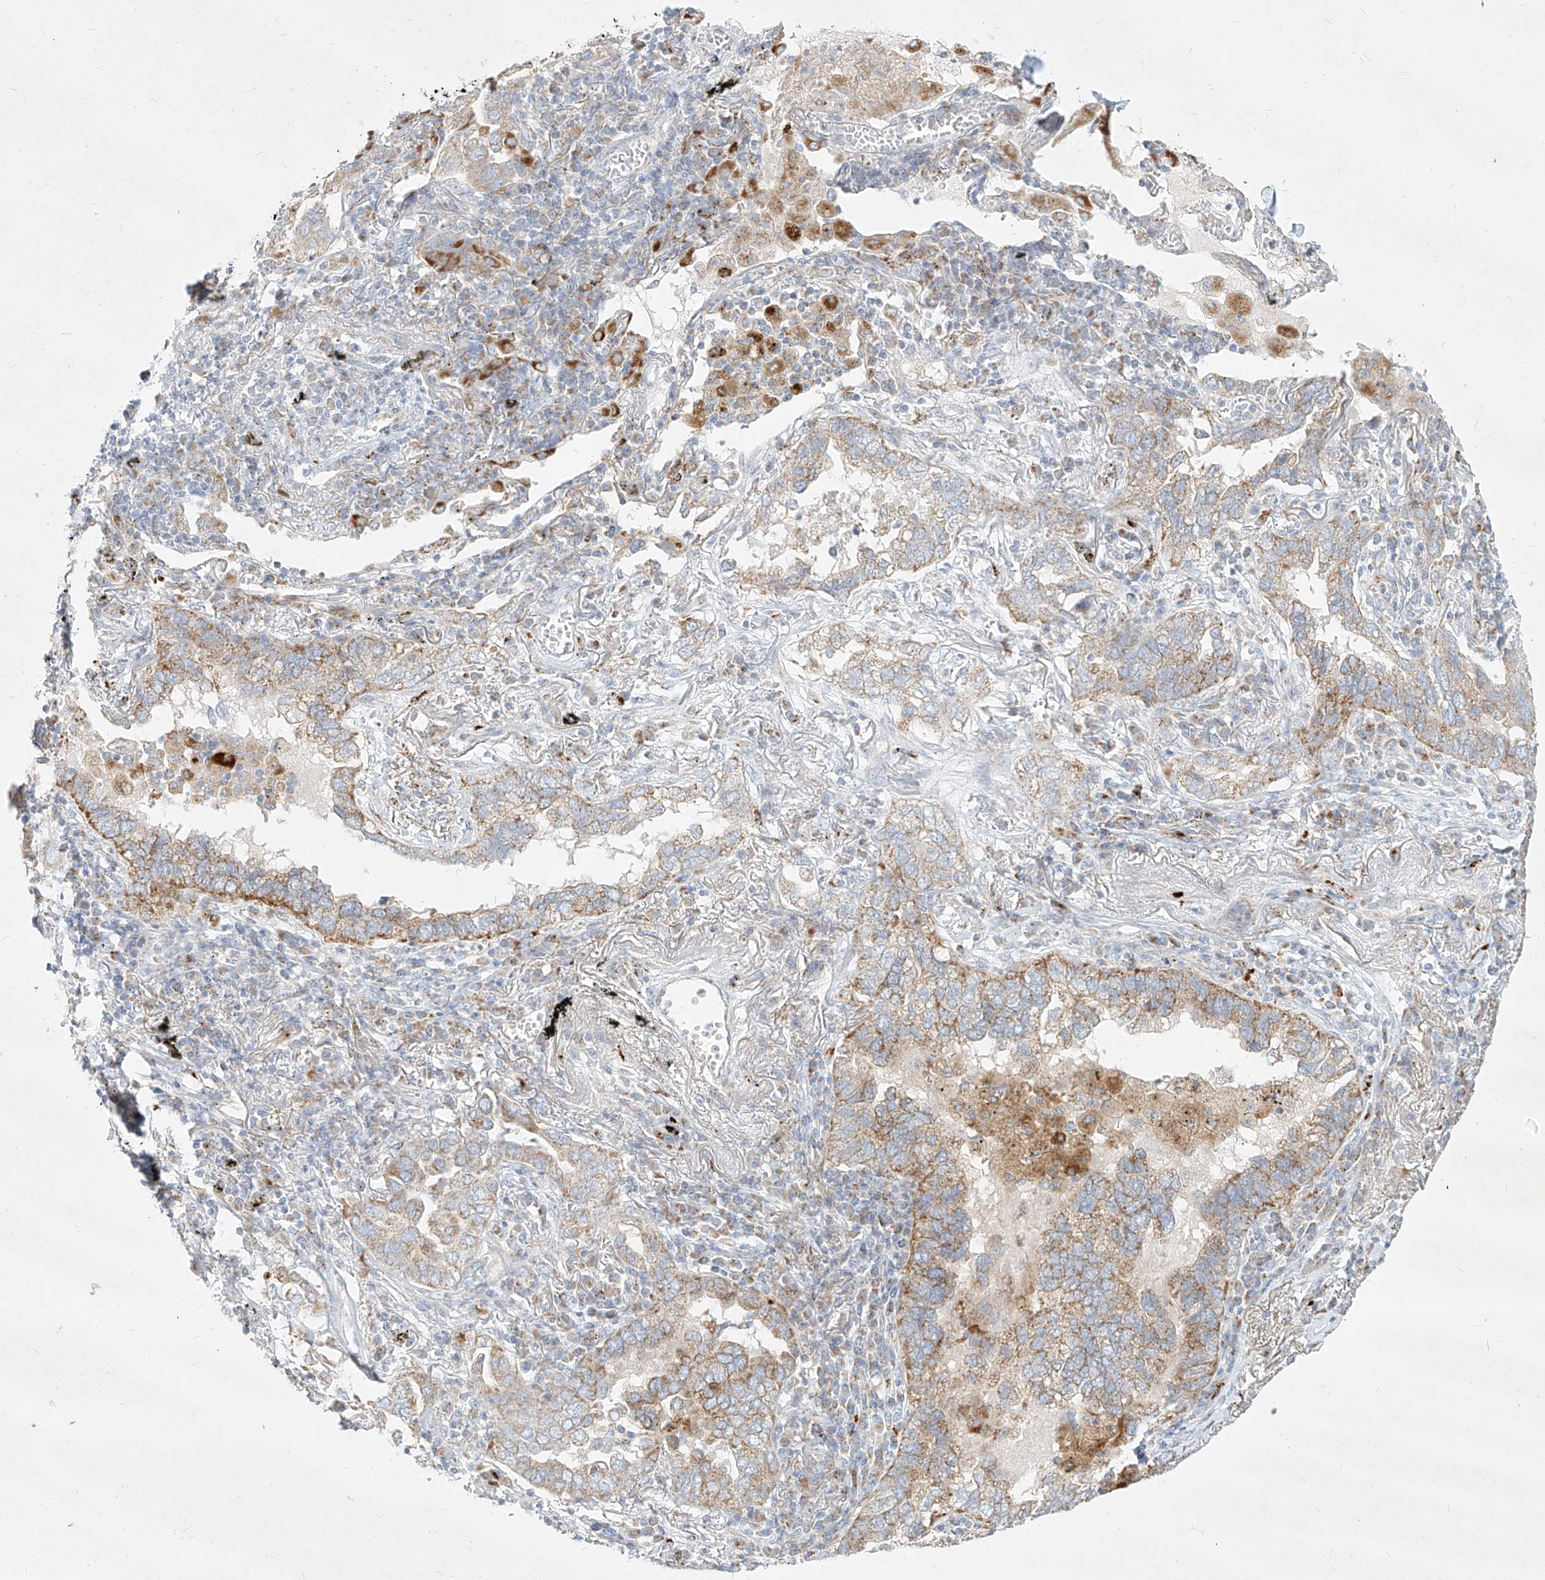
{"staining": {"intensity": "moderate", "quantity": "25%-75%", "location": "cytoplasmic/membranous"}, "tissue": "lung cancer", "cell_type": "Tumor cells", "image_type": "cancer", "snomed": [{"axis": "morphology", "description": "Adenocarcinoma, NOS"}, {"axis": "topography", "description": "Lung"}], "caption": "The immunohistochemical stain labels moderate cytoplasmic/membranous positivity in tumor cells of lung adenocarcinoma tissue. The staining is performed using DAB brown chromogen to label protein expression. The nuclei are counter-stained blue using hematoxylin.", "gene": "MTX2", "patient": {"sex": "male", "age": 65}}